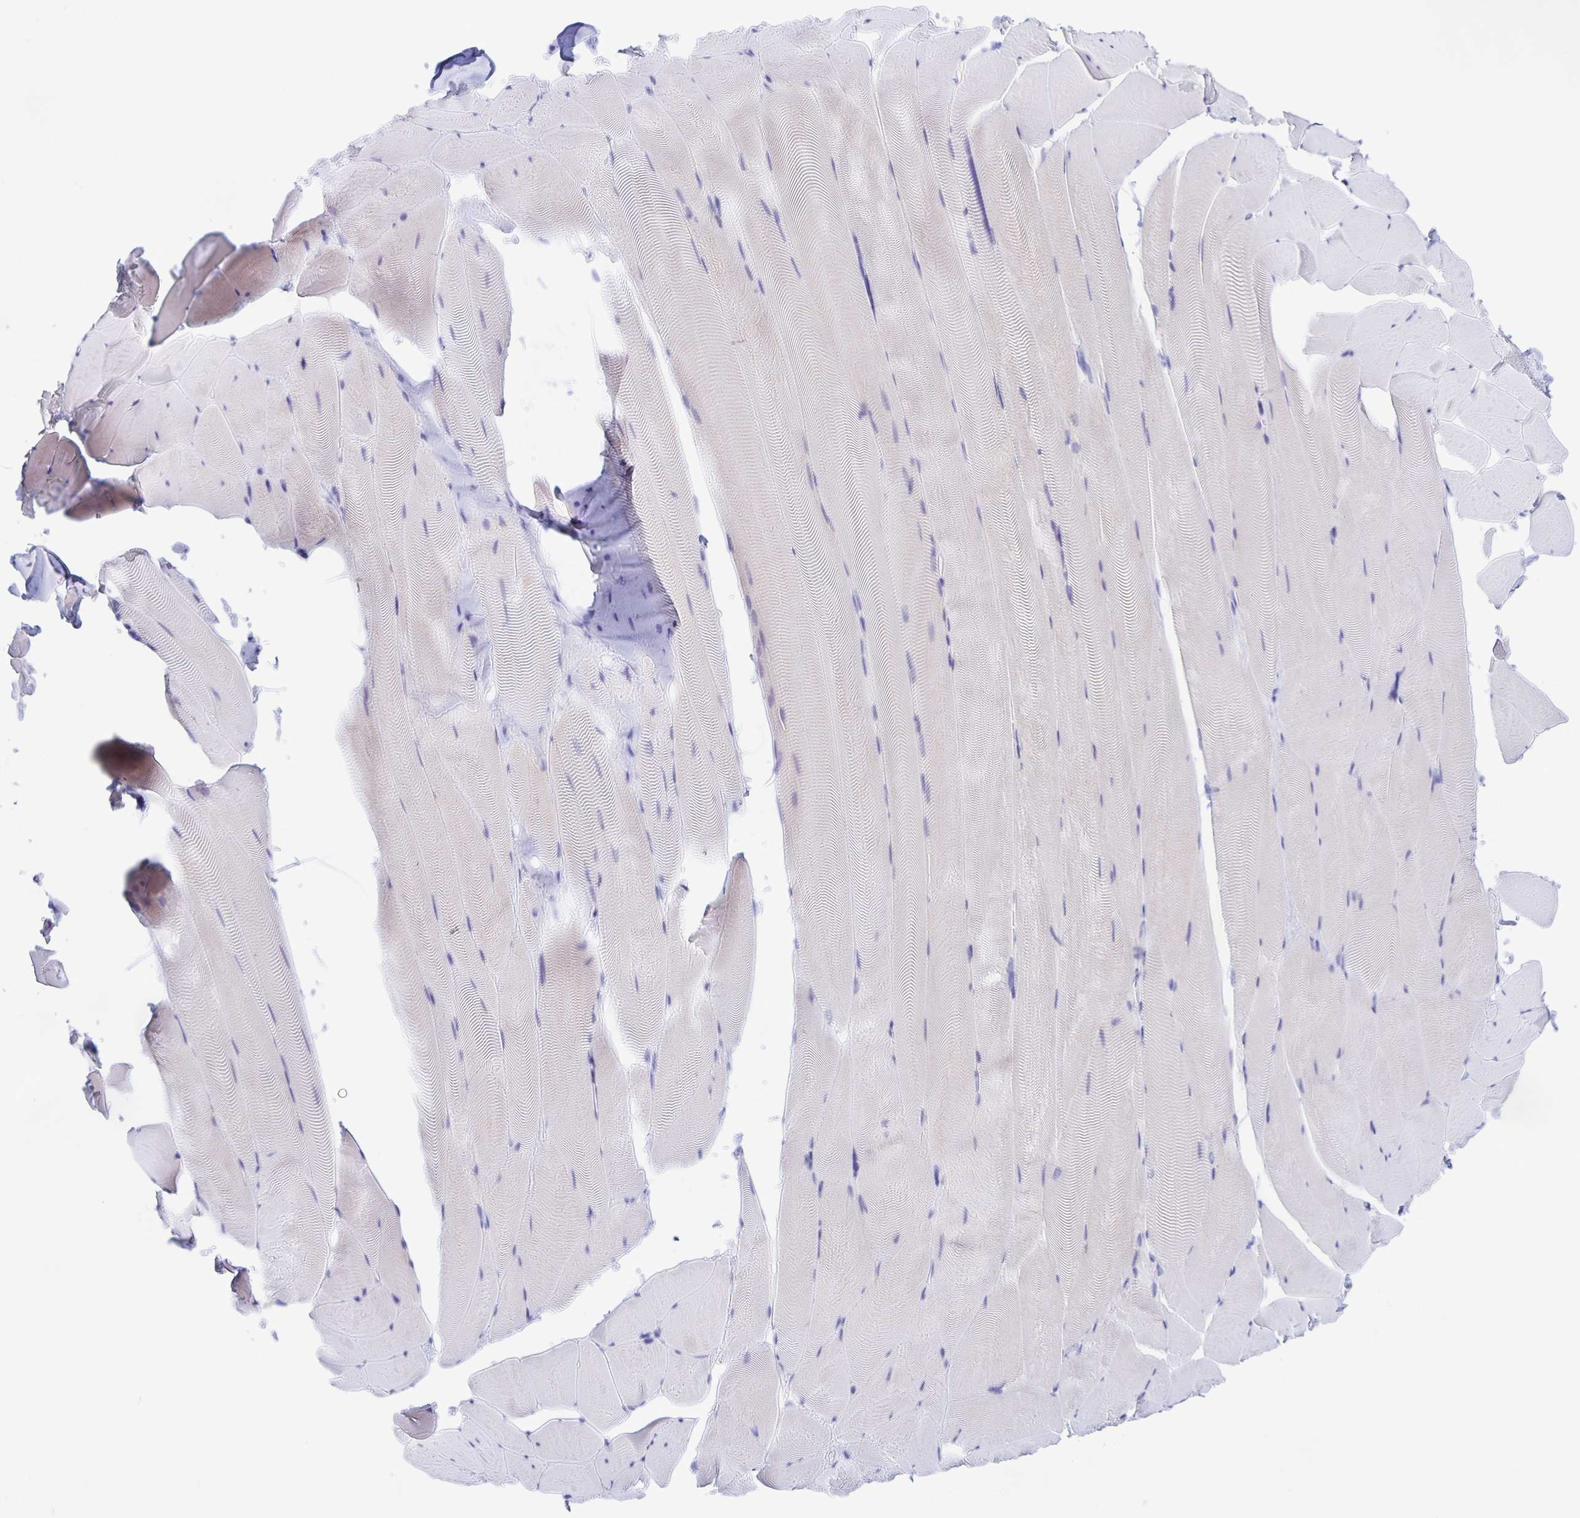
{"staining": {"intensity": "negative", "quantity": "none", "location": "none"}, "tissue": "skeletal muscle", "cell_type": "Myocytes", "image_type": "normal", "snomed": [{"axis": "morphology", "description": "Normal tissue, NOS"}, {"axis": "topography", "description": "Skeletal muscle"}], "caption": "Immunohistochemistry (IHC) image of normal human skeletal muscle stained for a protein (brown), which exhibits no staining in myocytes. (DAB immunohistochemistry (IHC) with hematoxylin counter stain).", "gene": "CATSPER4", "patient": {"sex": "female", "age": 64}}